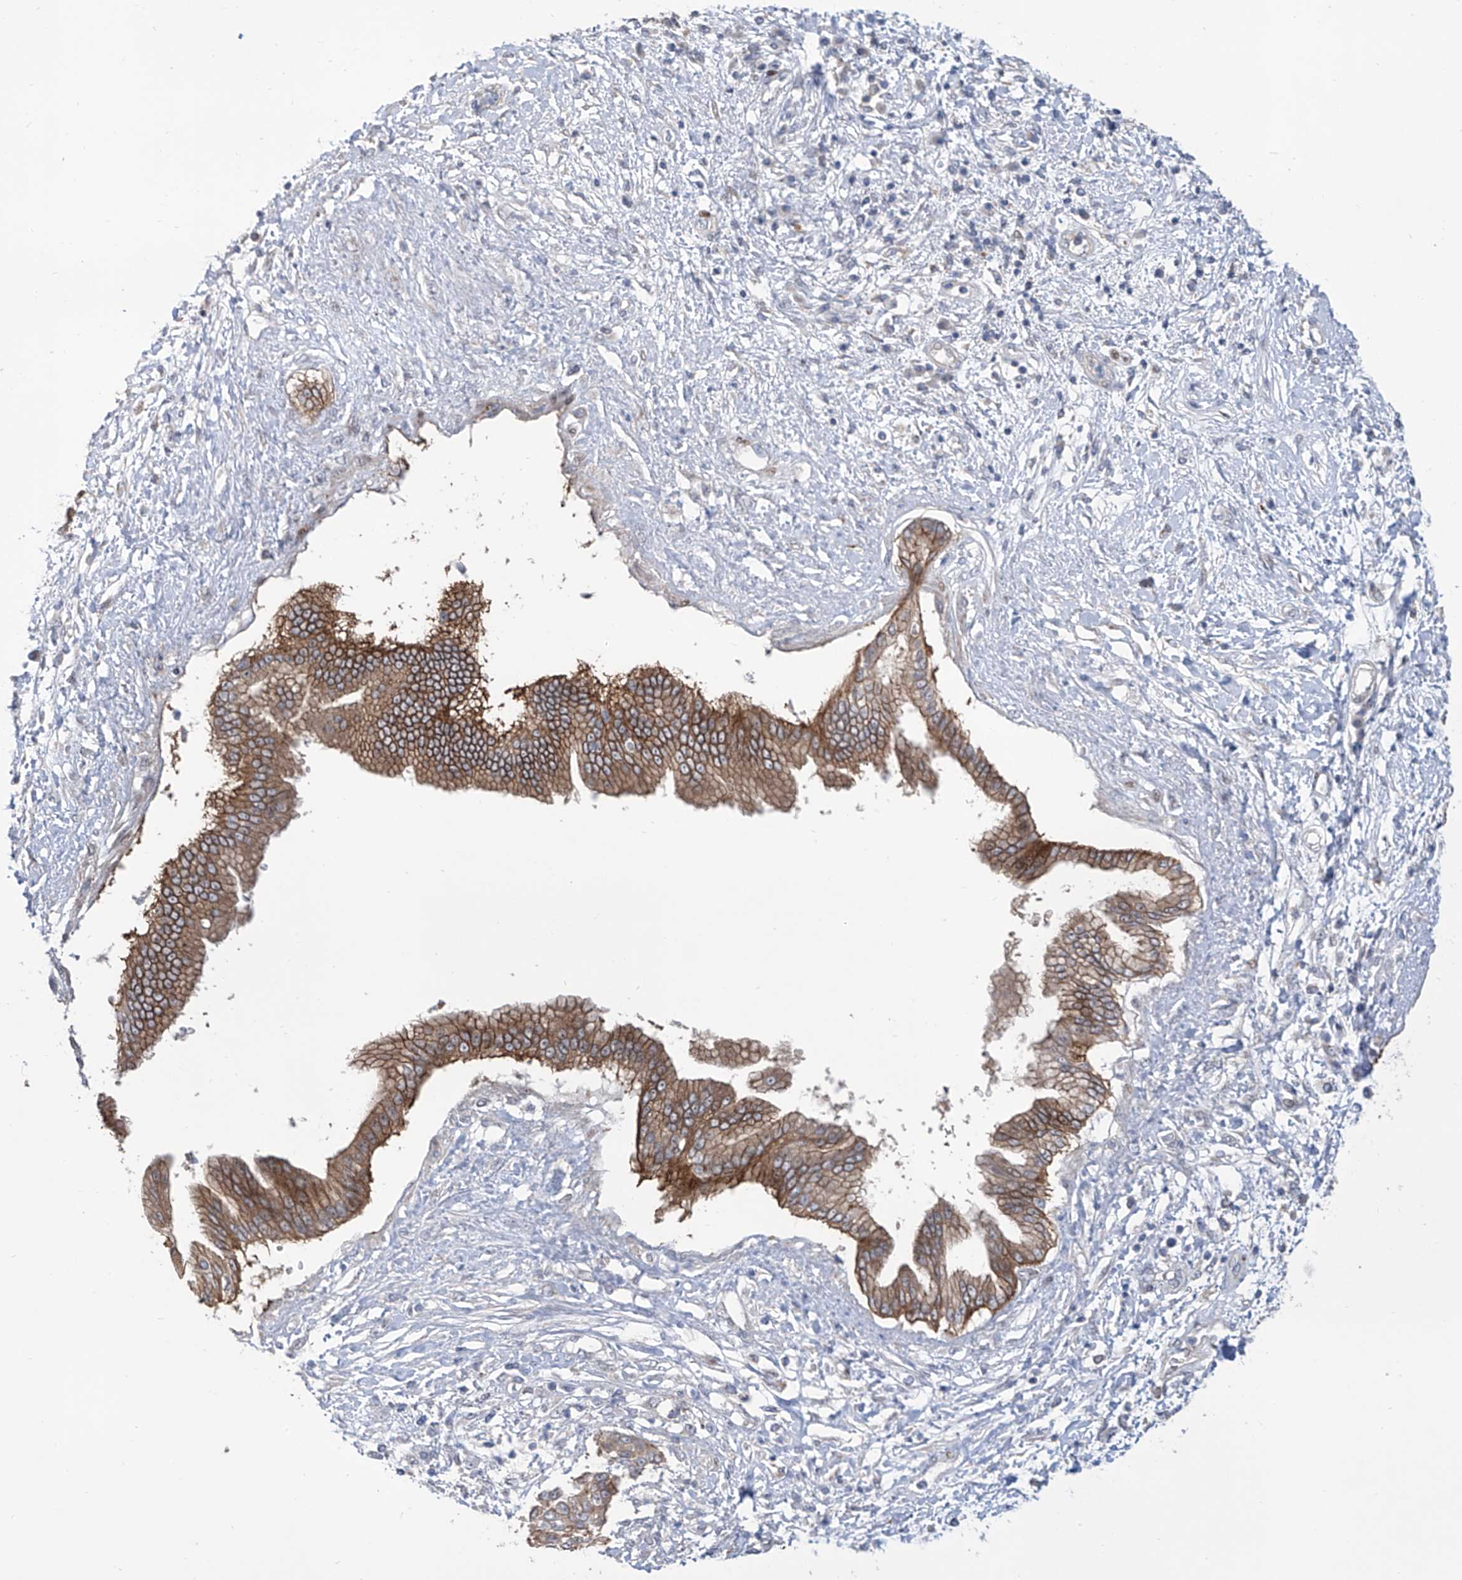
{"staining": {"intensity": "moderate", "quantity": ">75%", "location": "cytoplasmic/membranous"}, "tissue": "pancreatic cancer", "cell_type": "Tumor cells", "image_type": "cancer", "snomed": [{"axis": "morphology", "description": "Adenocarcinoma, NOS"}, {"axis": "topography", "description": "Pancreas"}], "caption": "This is a micrograph of immunohistochemistry staining of pancreatic adenocarcinoma, which shows moderate staining in the cytoplasmic/membranous of tumor cells.", "gene": "LRRC1", "patient": {"sex": "female", "age": 56}}